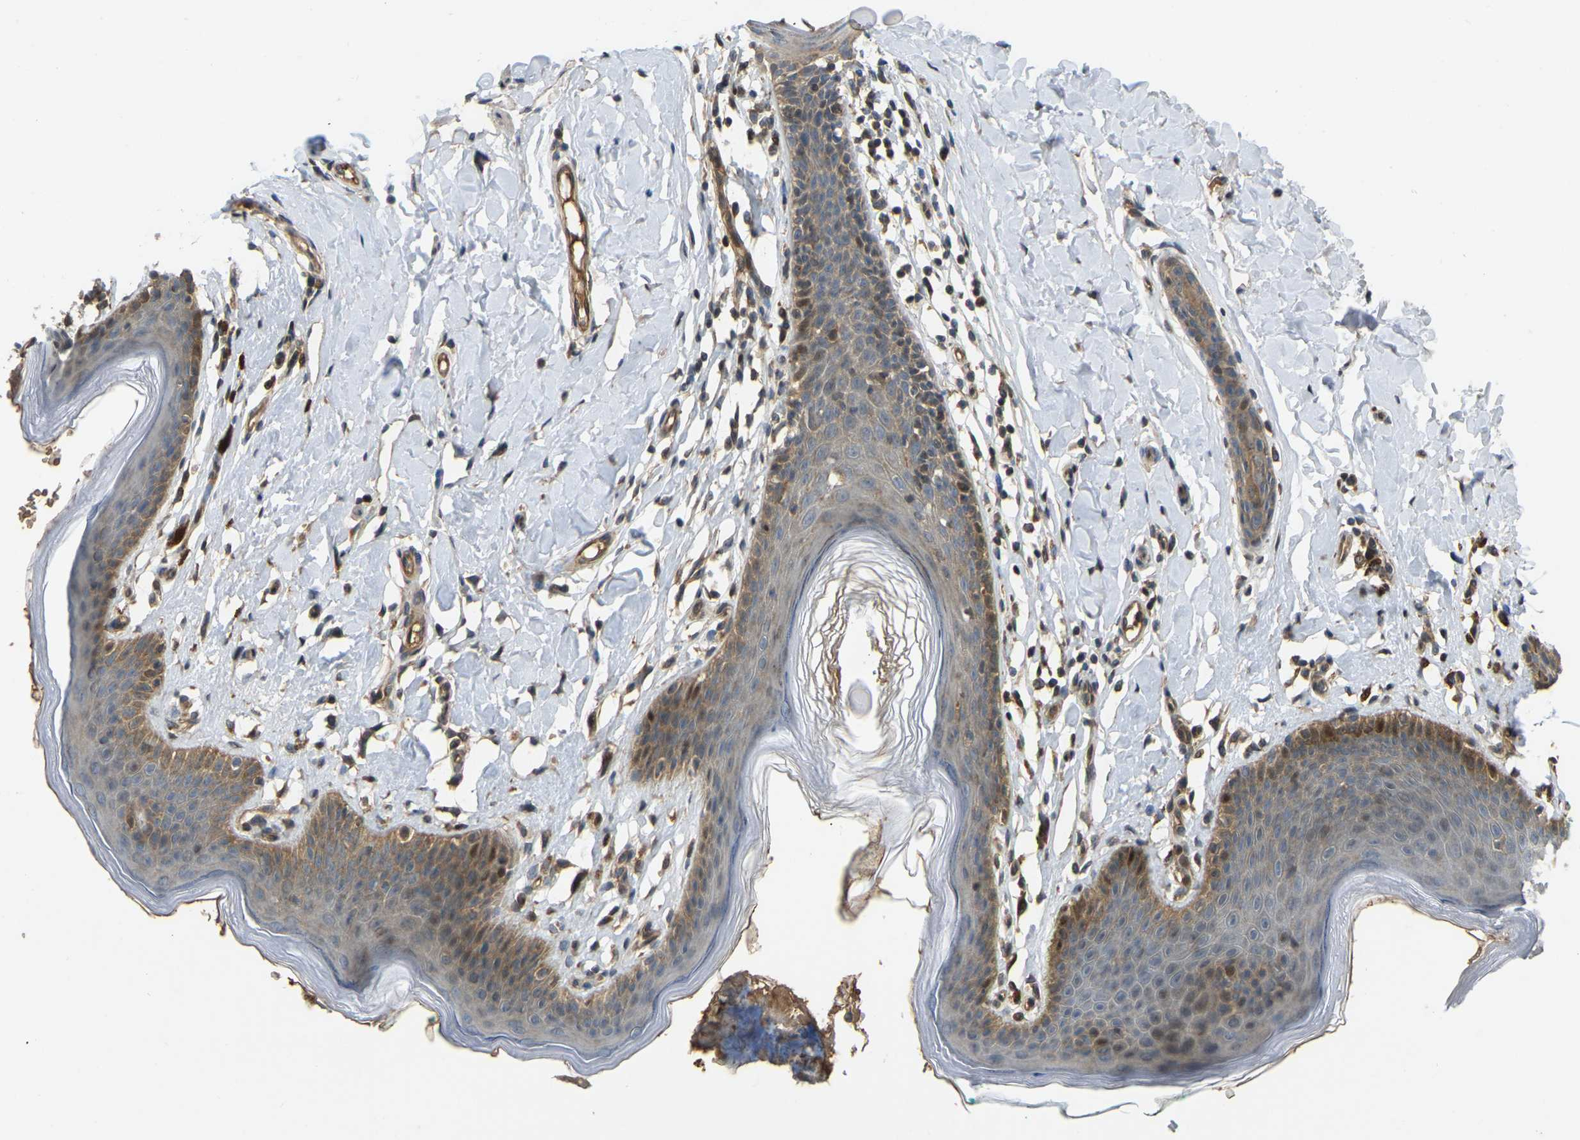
{"staining": {"intensity": "moderate", "quantity": ">75%", "location": "cytoplasmic/membranous,nuclear"}, "tissue": "skin", "cell_type": "Epidermal cells", "image_type": "normal", "snomed": [{"axis": "morphology", "description": "Normal tissue, NOS"}, {"axis": "topography", "description": "Vulva"}], "caption": "A high-resolution micrograph shows immunohistochemistry staining of benign skin, which reveals moderate cytoplasmic/membranous,nuclear staining in about >75% of epidermal cells.", "gene": "C21orf91", "patient": {"sex": "female", "age": 66}}